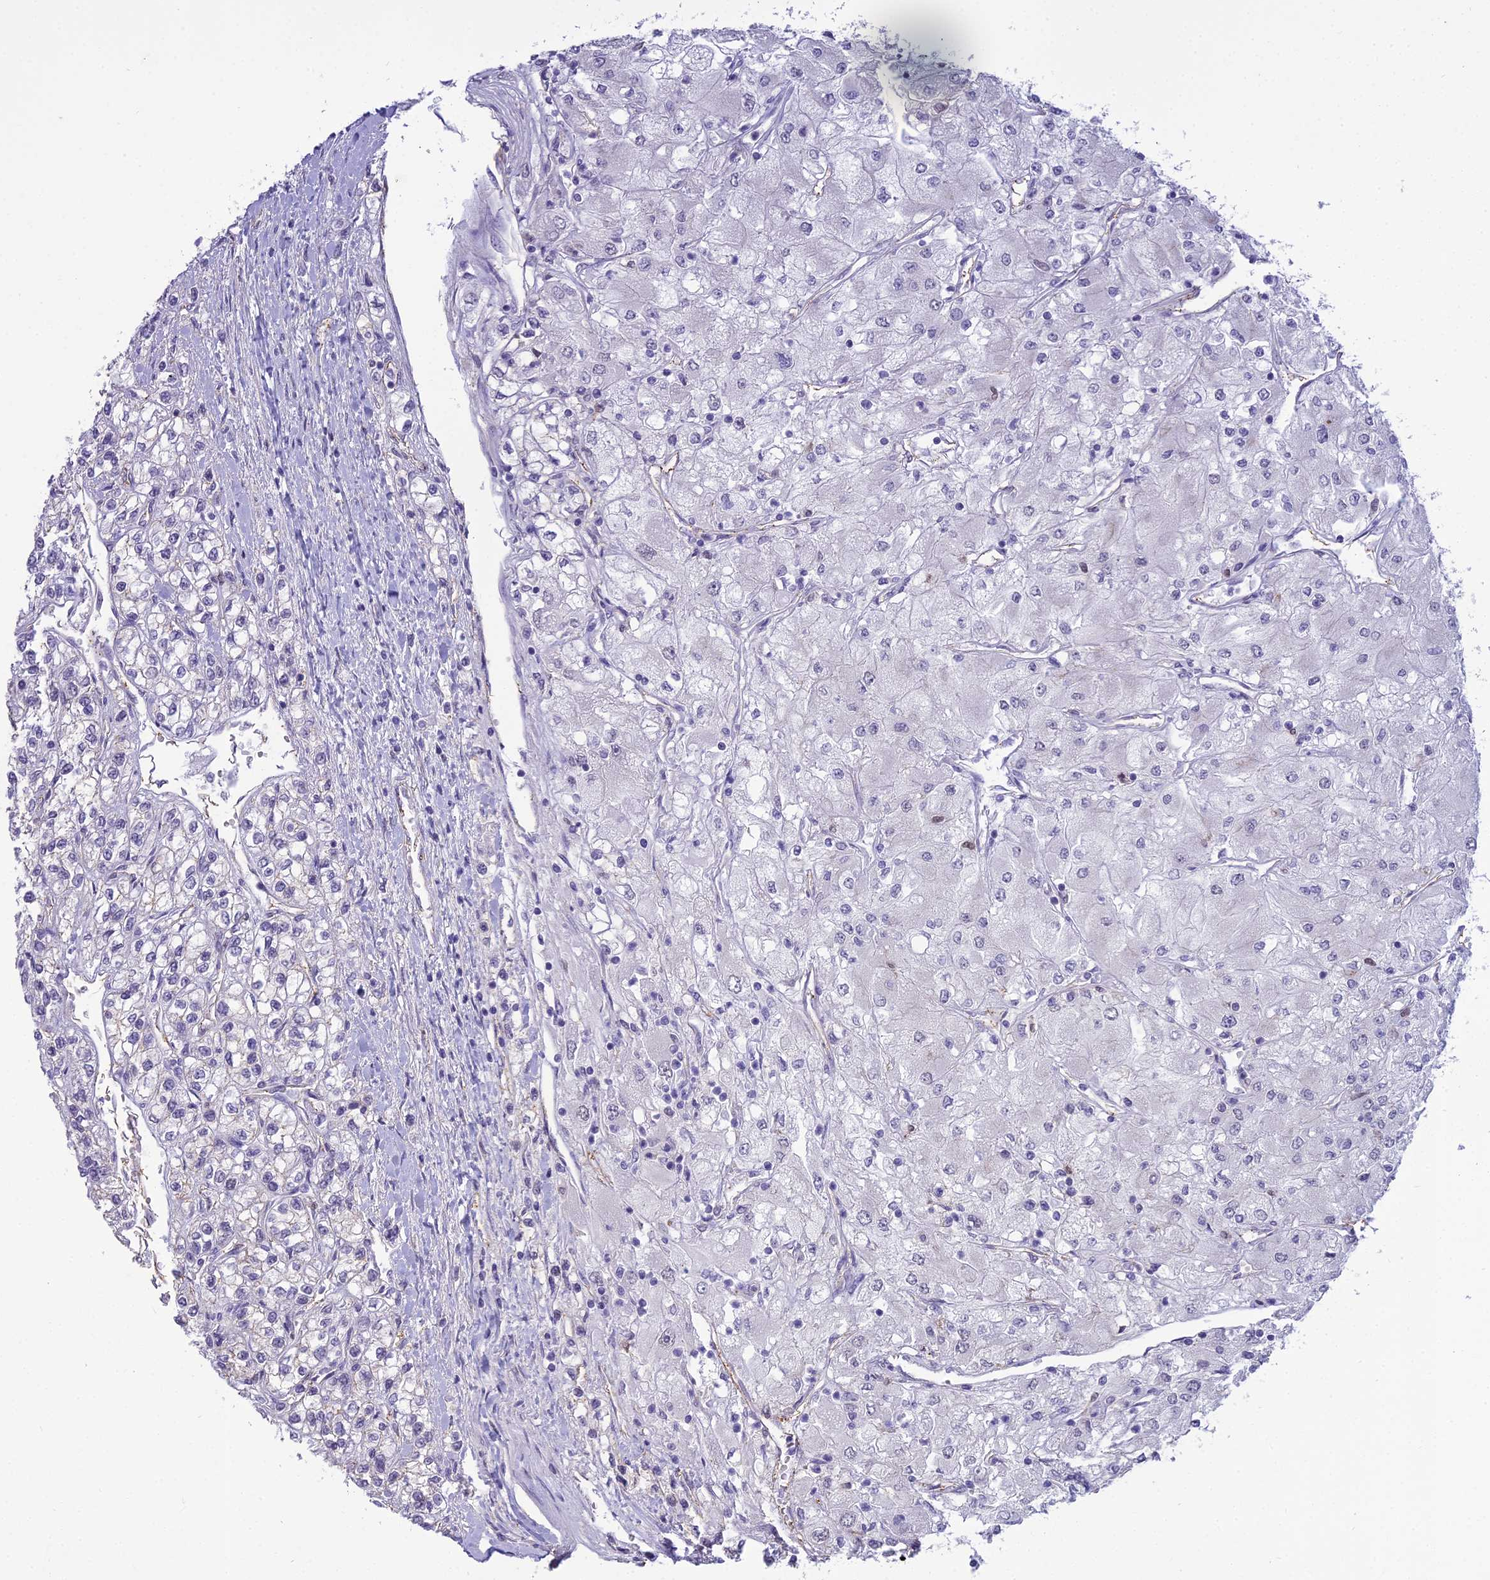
{"staining": {"intensity": "negative", "quantity": "none", "location": "none"}, "tissue": "renal cancer", "cell_type": "Tumor cells", "image_type": "cancer", "snomed": [{"axis": "morphology", "description": "Adenocarcinoma, NOS"}, {"axis": "topography", "description": "Kidney"}], "caption": "Renal cancer stained for a protein using IHC demonstrates no expression tumor cells.", "gene": "BLNK", "patient": {"sex": "male", "age": 80}}